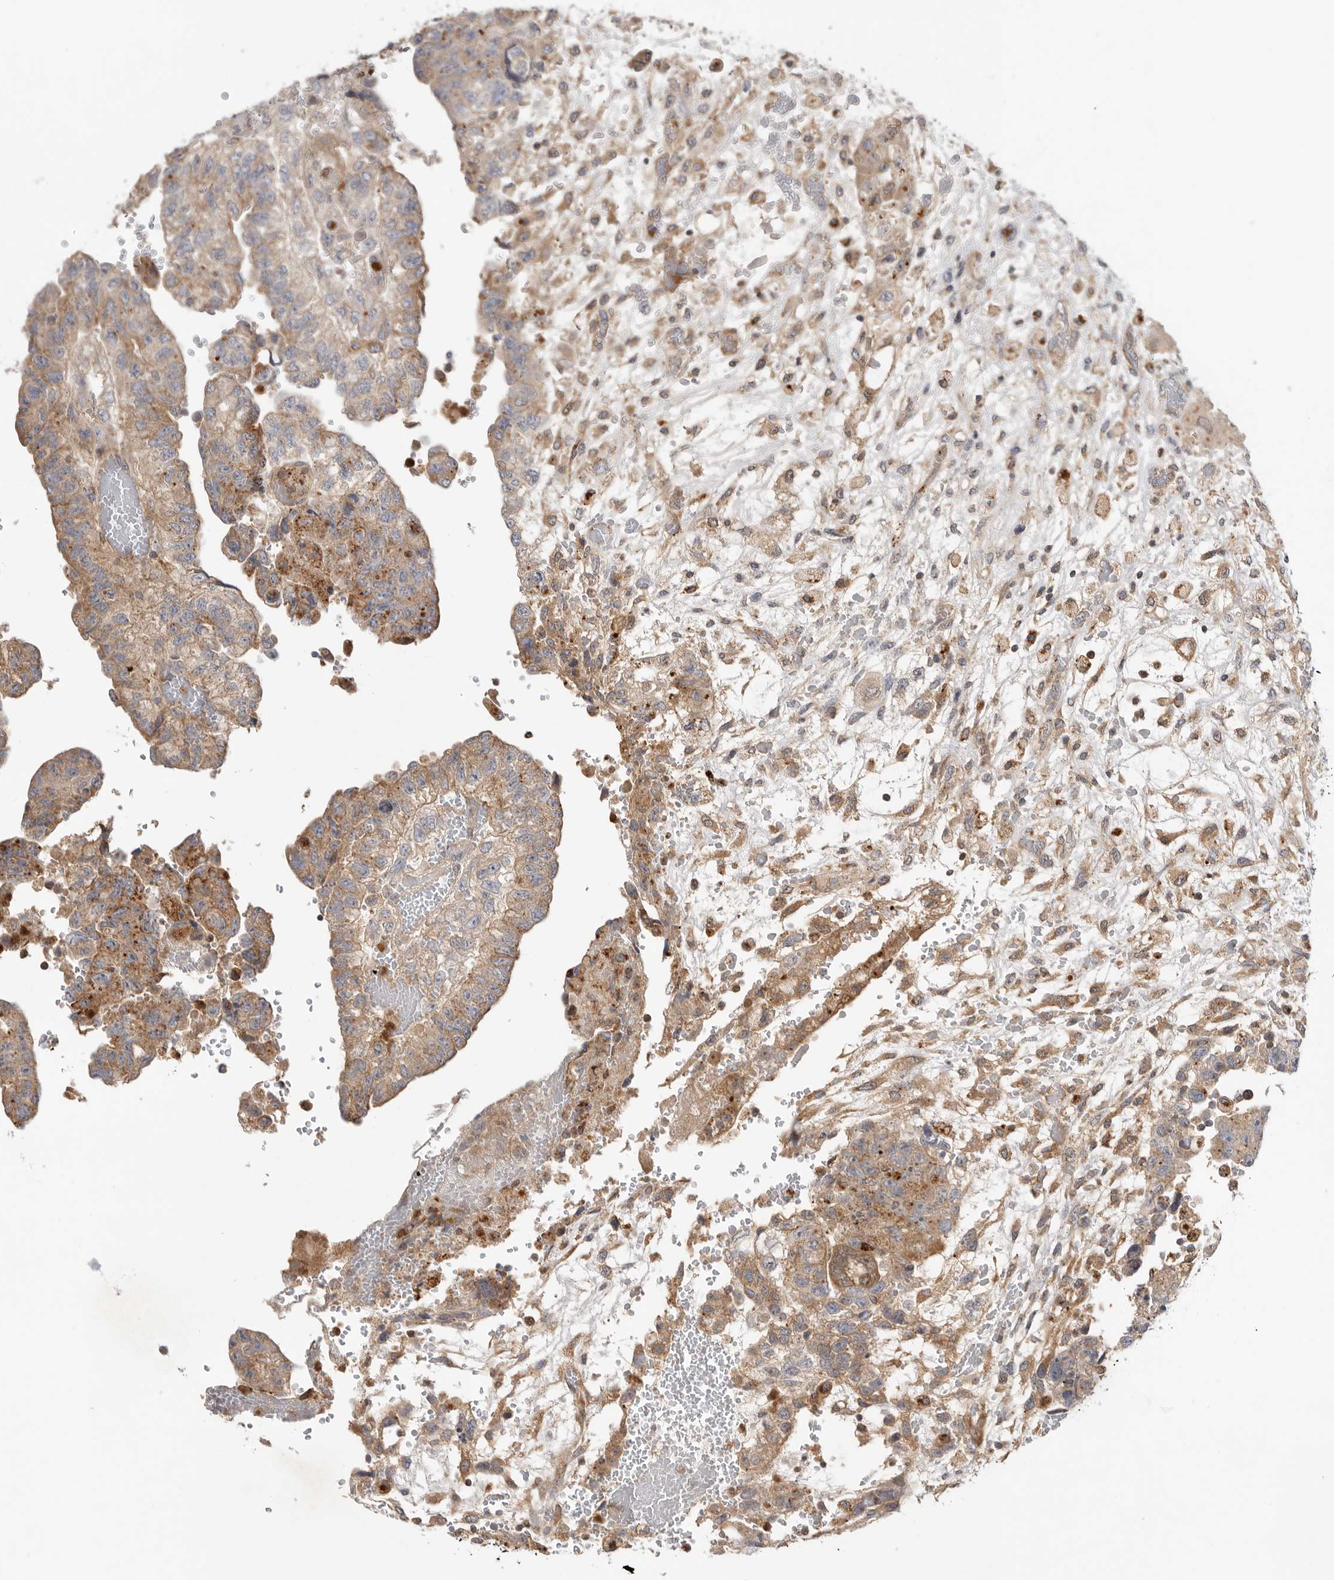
{"staining": {"intensity": "weak", "quantity": ">75%", "location": "cytoplasmic/membranous"}, "tissue": "testis cancer", "cell_type": "Tumor cells", "image_type": "cancer", "snomed": [{"axis": "morphology", "description": "Carcinoma, Embryonal, NOS"}, {"axis": "topography", "description": "Testis"}], "caption": "This is a photomicrograph of immunohistochemistry staining of testis embryonal carcinoma, which shows weak expression in the cytoplasmic/membranous of tumor cells.", "gene": "GNE", "patient": {"sex": "male", "age": 36}}